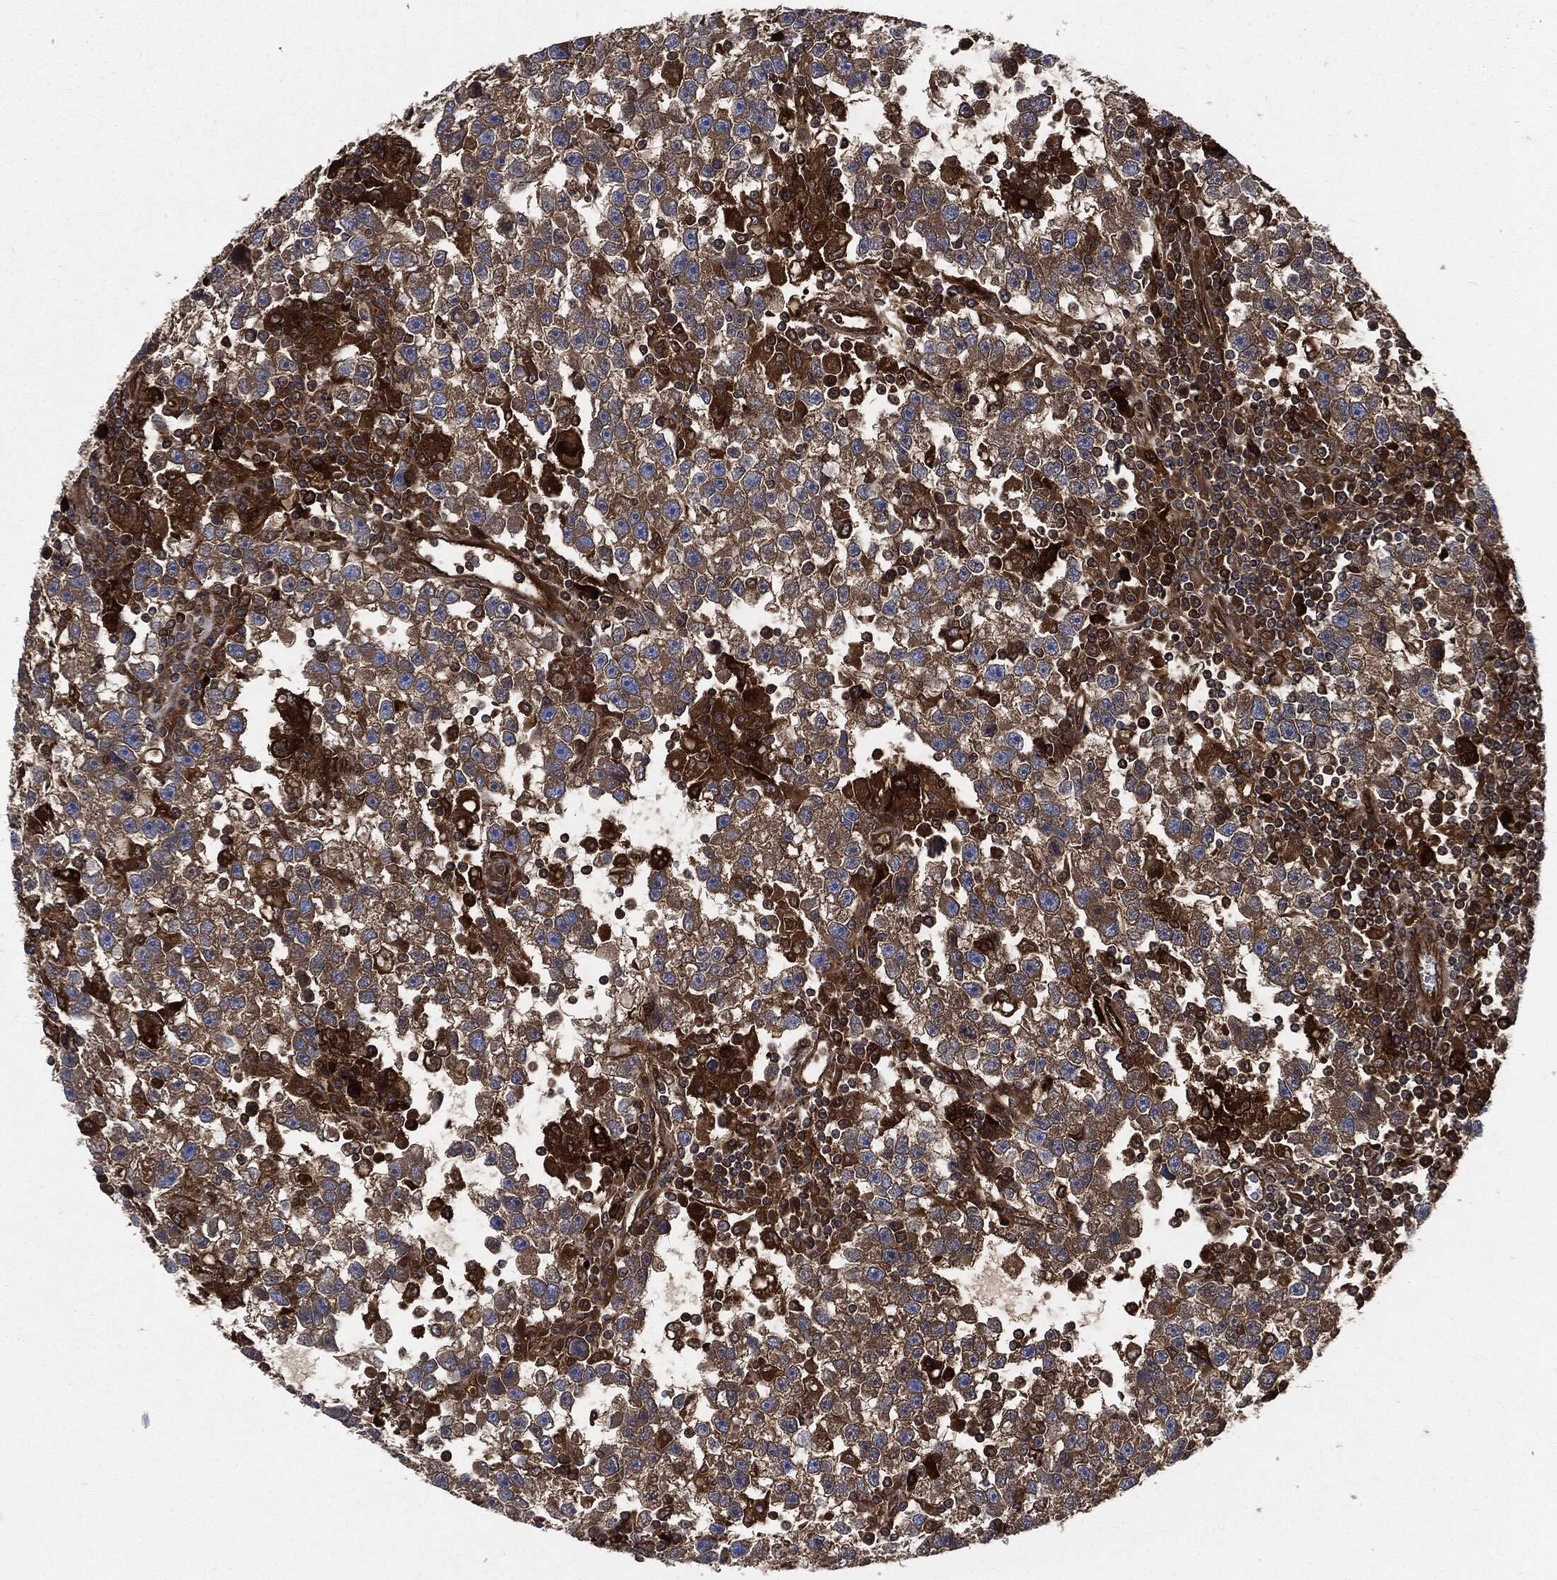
{"staining": {"intensity": "weak", "quantity": ">75%", "location": "cytoplasmic/membranous"}, "tissue": "testis cancer", "cell_type": "Tumor cells", "image_type": "cancer", "snomed": [{"axis": "morphology", "description": "Seminoma, NOS"}, {"axis": "topography", "description": "Testis"}], "caption": "Immunohistochemistry histopathology image of seminoma (testis) stained for a protein (brown), which demonstrates low levels of weak cytoplasmic/membranous staining in about >75% of tumor cells.", "gene": "XPNPEP1", "patient": {"sex": "male", "age": 47}}